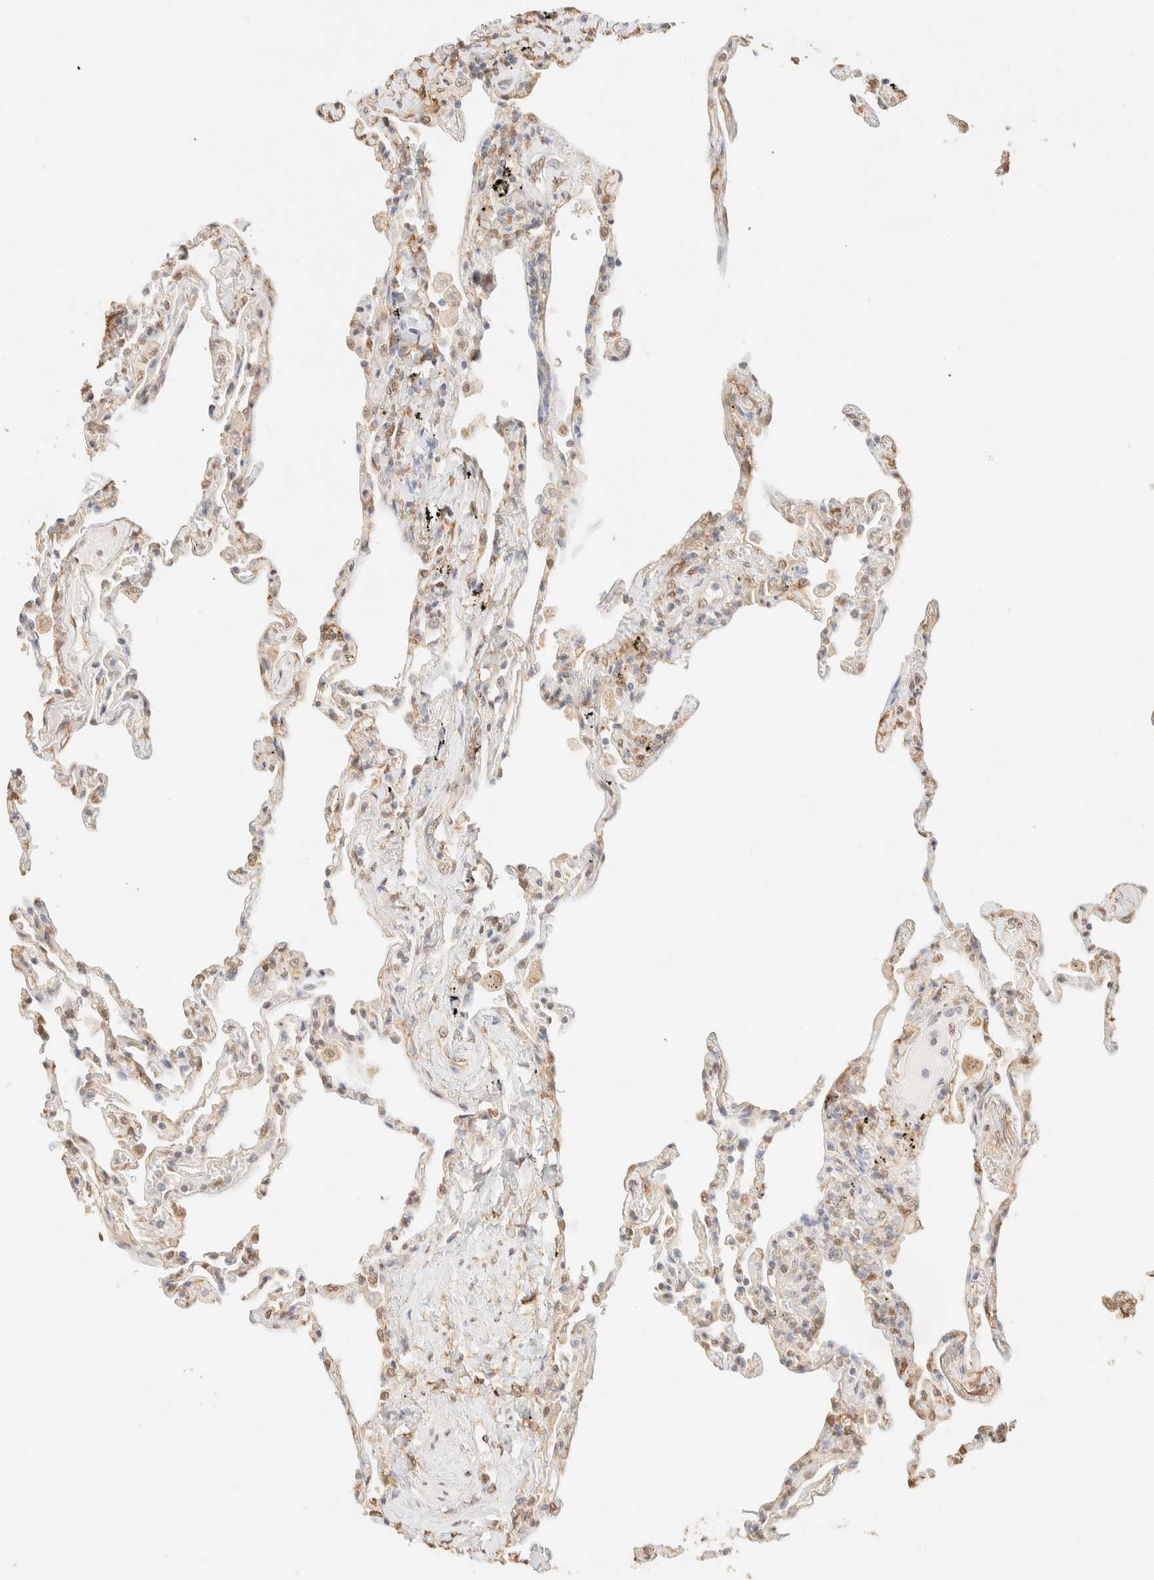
{"staining": {"intensity": "weak", "quantity": "25%-75%", "location": "nuclear"}, "tissue": "lung", "cell_type": "Alveolar cells", "image_type": "normal", "snomed": [{"axis": "morphology", "description": "Normal tissue, NOS"}, {"axis": "topography", "description": "Lung"}], "caption": "High-power microscopy captured an immunohistochemistry (IHC) photomicrograph of unremarkable lung, revealing weak nuclear expression in approximately 25%-75% of alveolar cells. Nuclei are stained in blue.", "gene": "S100A13", "patient": {"sex": "male", "age": 59}}